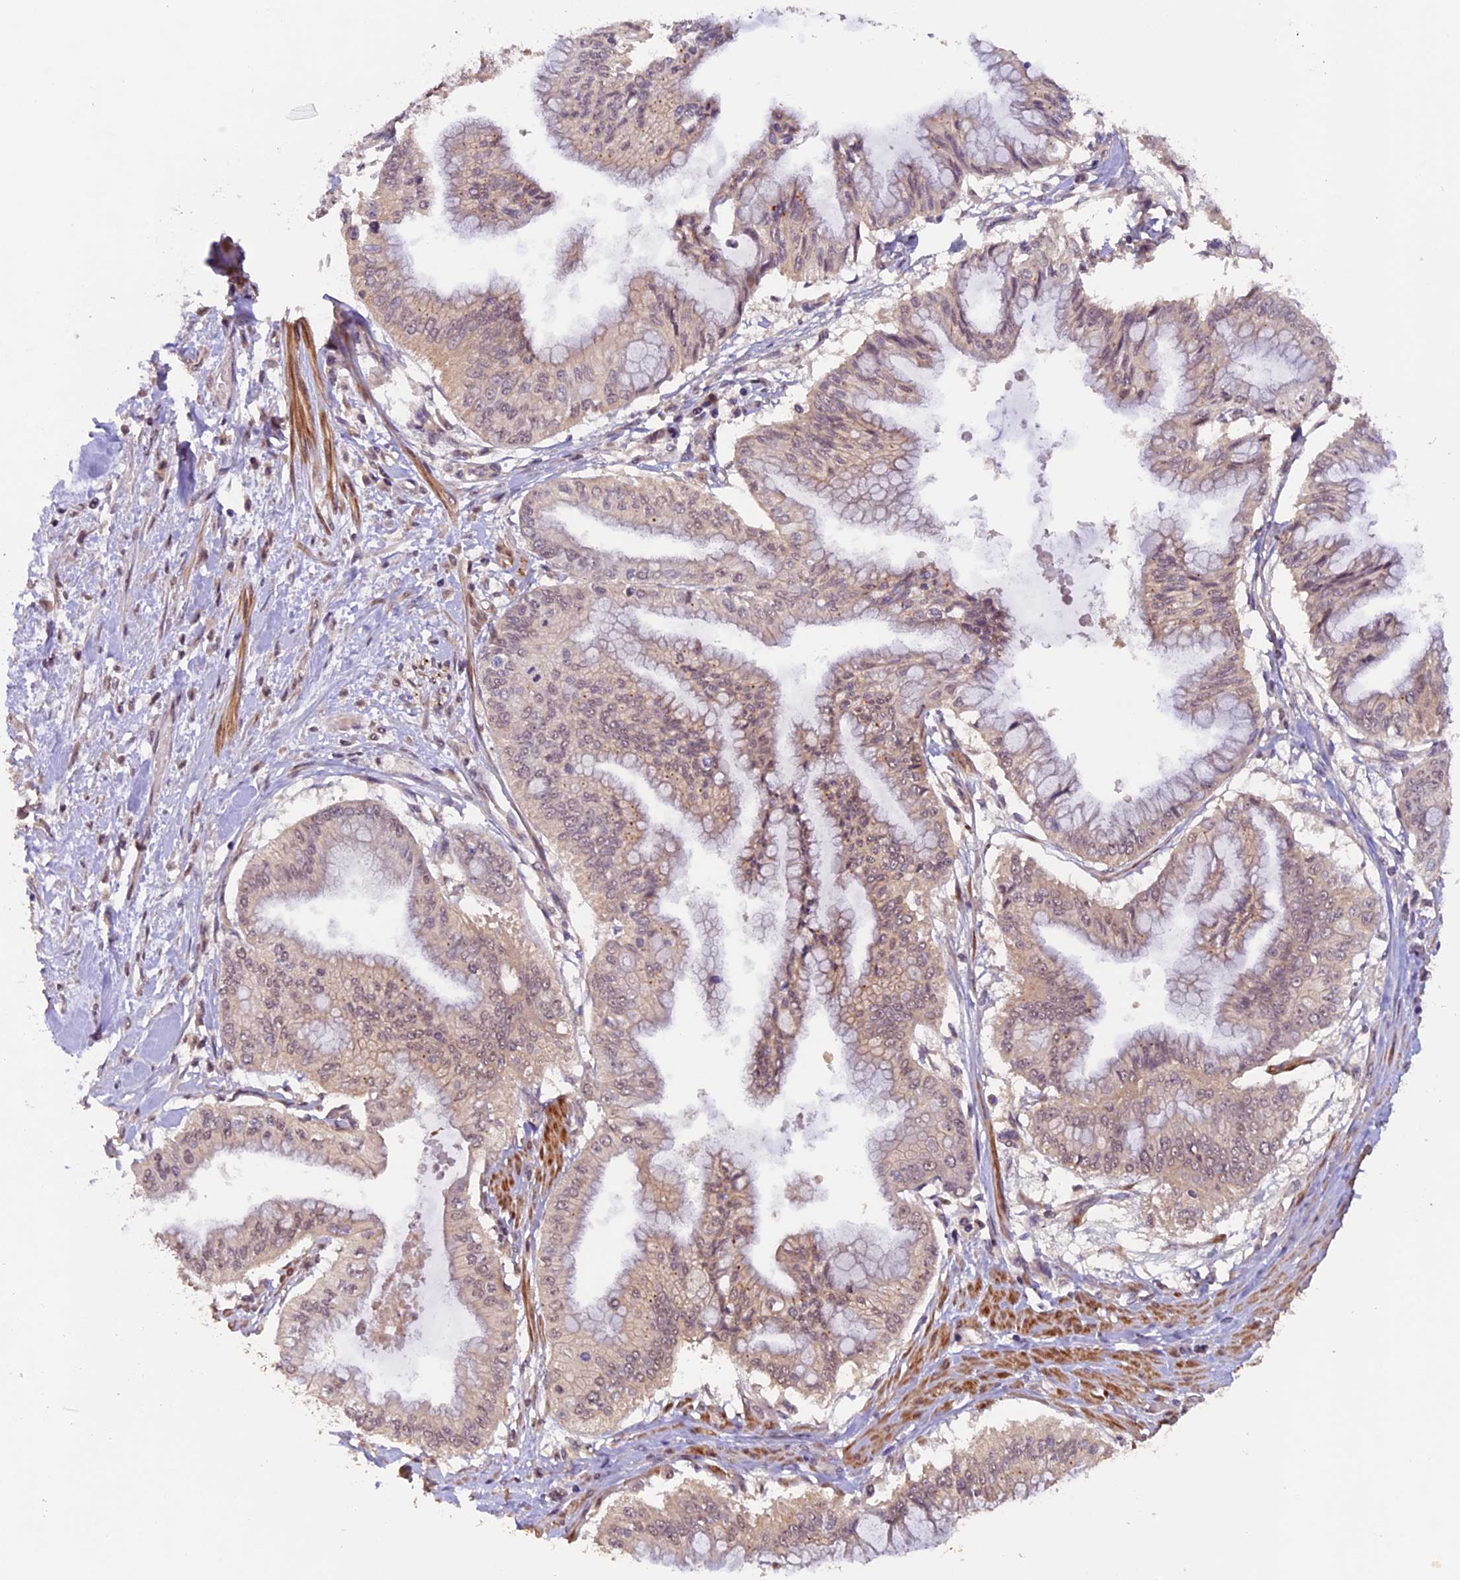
{"staining": {"intensity": "weak", "quantity": "<25%", "location": "cytoplasmic/membranous"}, "tissue": "pancreatic cancer", "cell_type": "Tumor cells", "image_type": "cancer", "snomed": [{"axis": "morphology", "description": "Adenocarcinoma, NOS"}, {"axis": "topography", "description": "Pancreas"}], "caption": "Pancreatic cancer (adenocarcinoma) stained for a protein using immunohistochemistry (IHC) demonstrates no staining tumor cells.", "gene": "GNB5", "patient": {"sex": "male", "age": 46}}